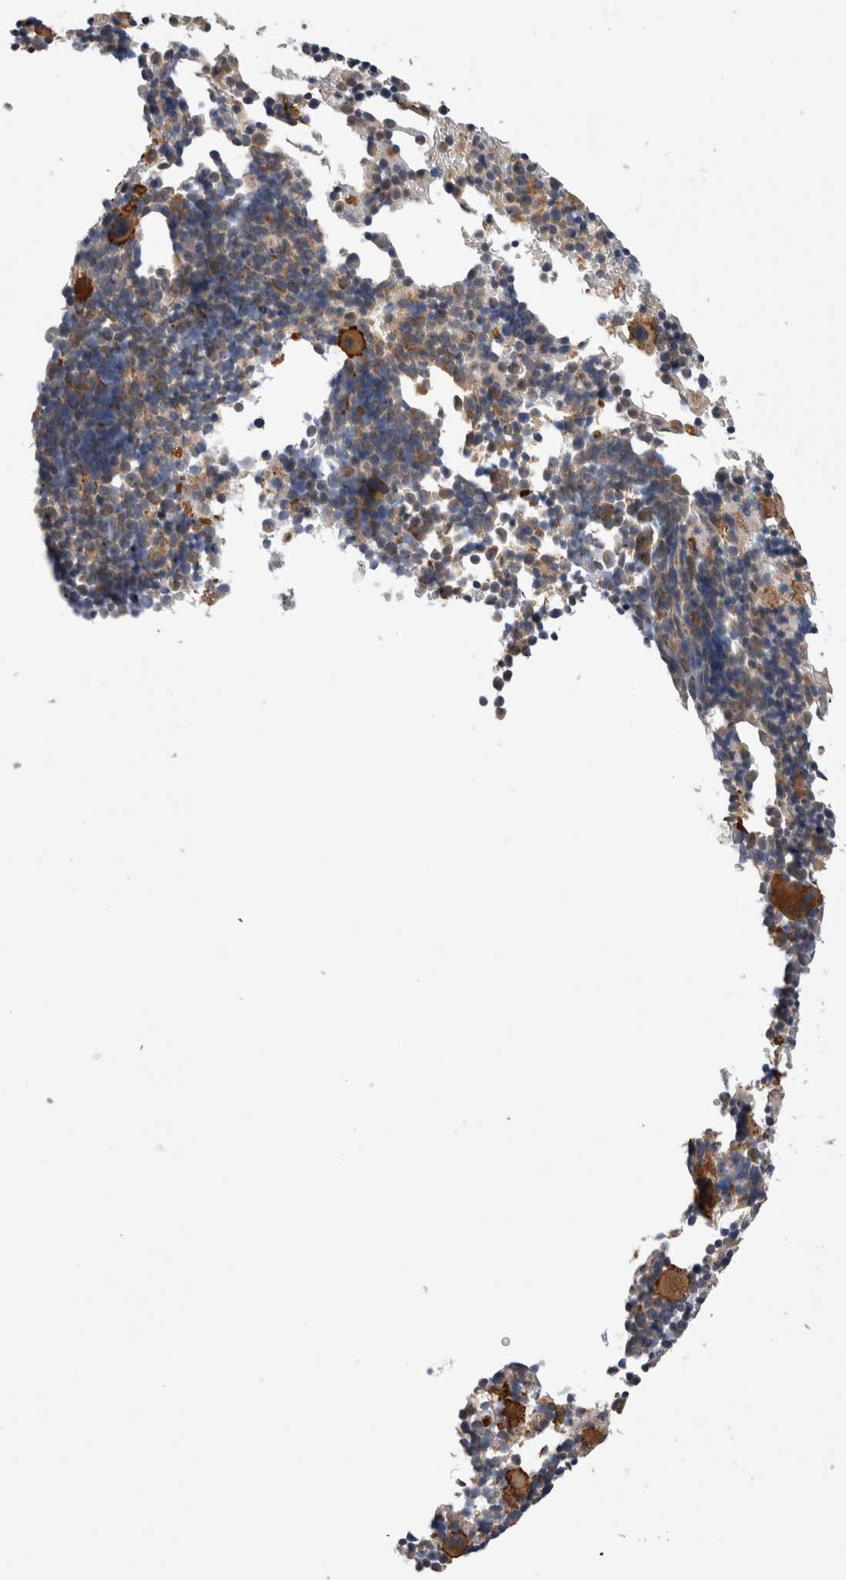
{"staining": {"intensity": "moderate", "quantity": "<25%", "location": "cytoplasmic/membranous"}, "tissue": "bone marrow", "cell_type": "Hematopoietic cells", "image_type": "normal", "snomed": [{"axis": "morphology", "description": "Normal tissue, NOS"}, {"axis": "morphology", "description": "Inflammation, NOS"}, {"axis": "topography", "description": "Bone marrow"}], "caption": "Protein expression analysis of benign bone marrow reveals moderate cytoplasmic/membranous staining in about <25% of hematopoietic cells.", "gene": "ARHGAP29", "patient": {"sex": "male", "age": 31}}